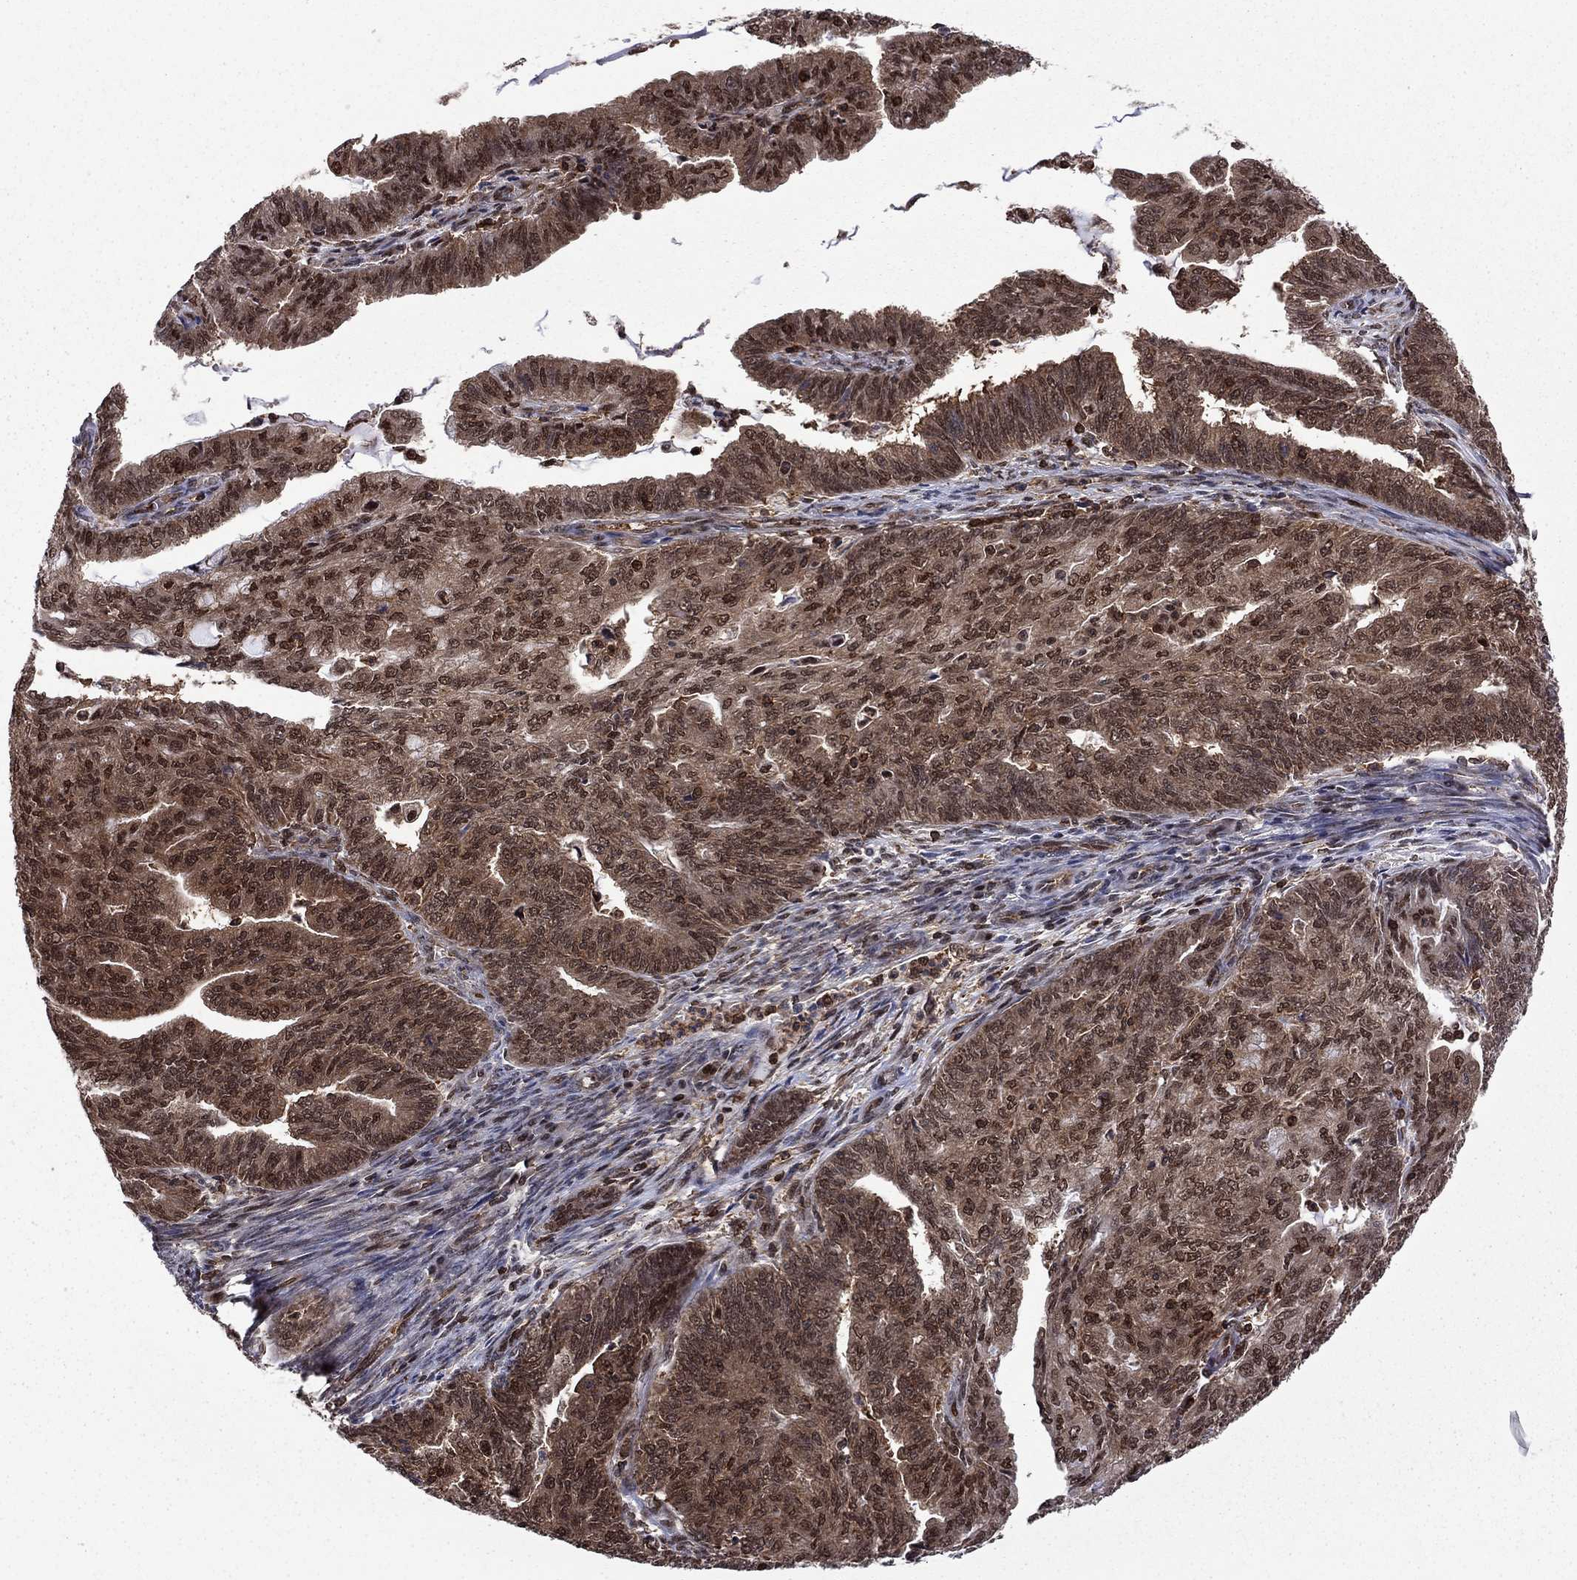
{"staining": {"intensity": "moderate", "quantity": "25%-75%", "location": "cytoplasmic/membranous,nuclear"}, "tissue": "endometrial cancer", "cell_type": "Tumor cells", "image_type": "cancer", "snomed": [{"axis": "morphology", "description": "Adenocarcinoma, NOS"}, {"axis": "topography", "description": "Endometrium"}], "caption": "Endometrial cancer stained with DAB (3,3'-diaminobenzidine) immunohistochemistry exhibits medium levels of moderate cytoplasmic/membranous and nuclear staining in about 25%-75% of tumor cells.", "gene": "PSMD2", "patient": {"sex": "female", "age": 82}}